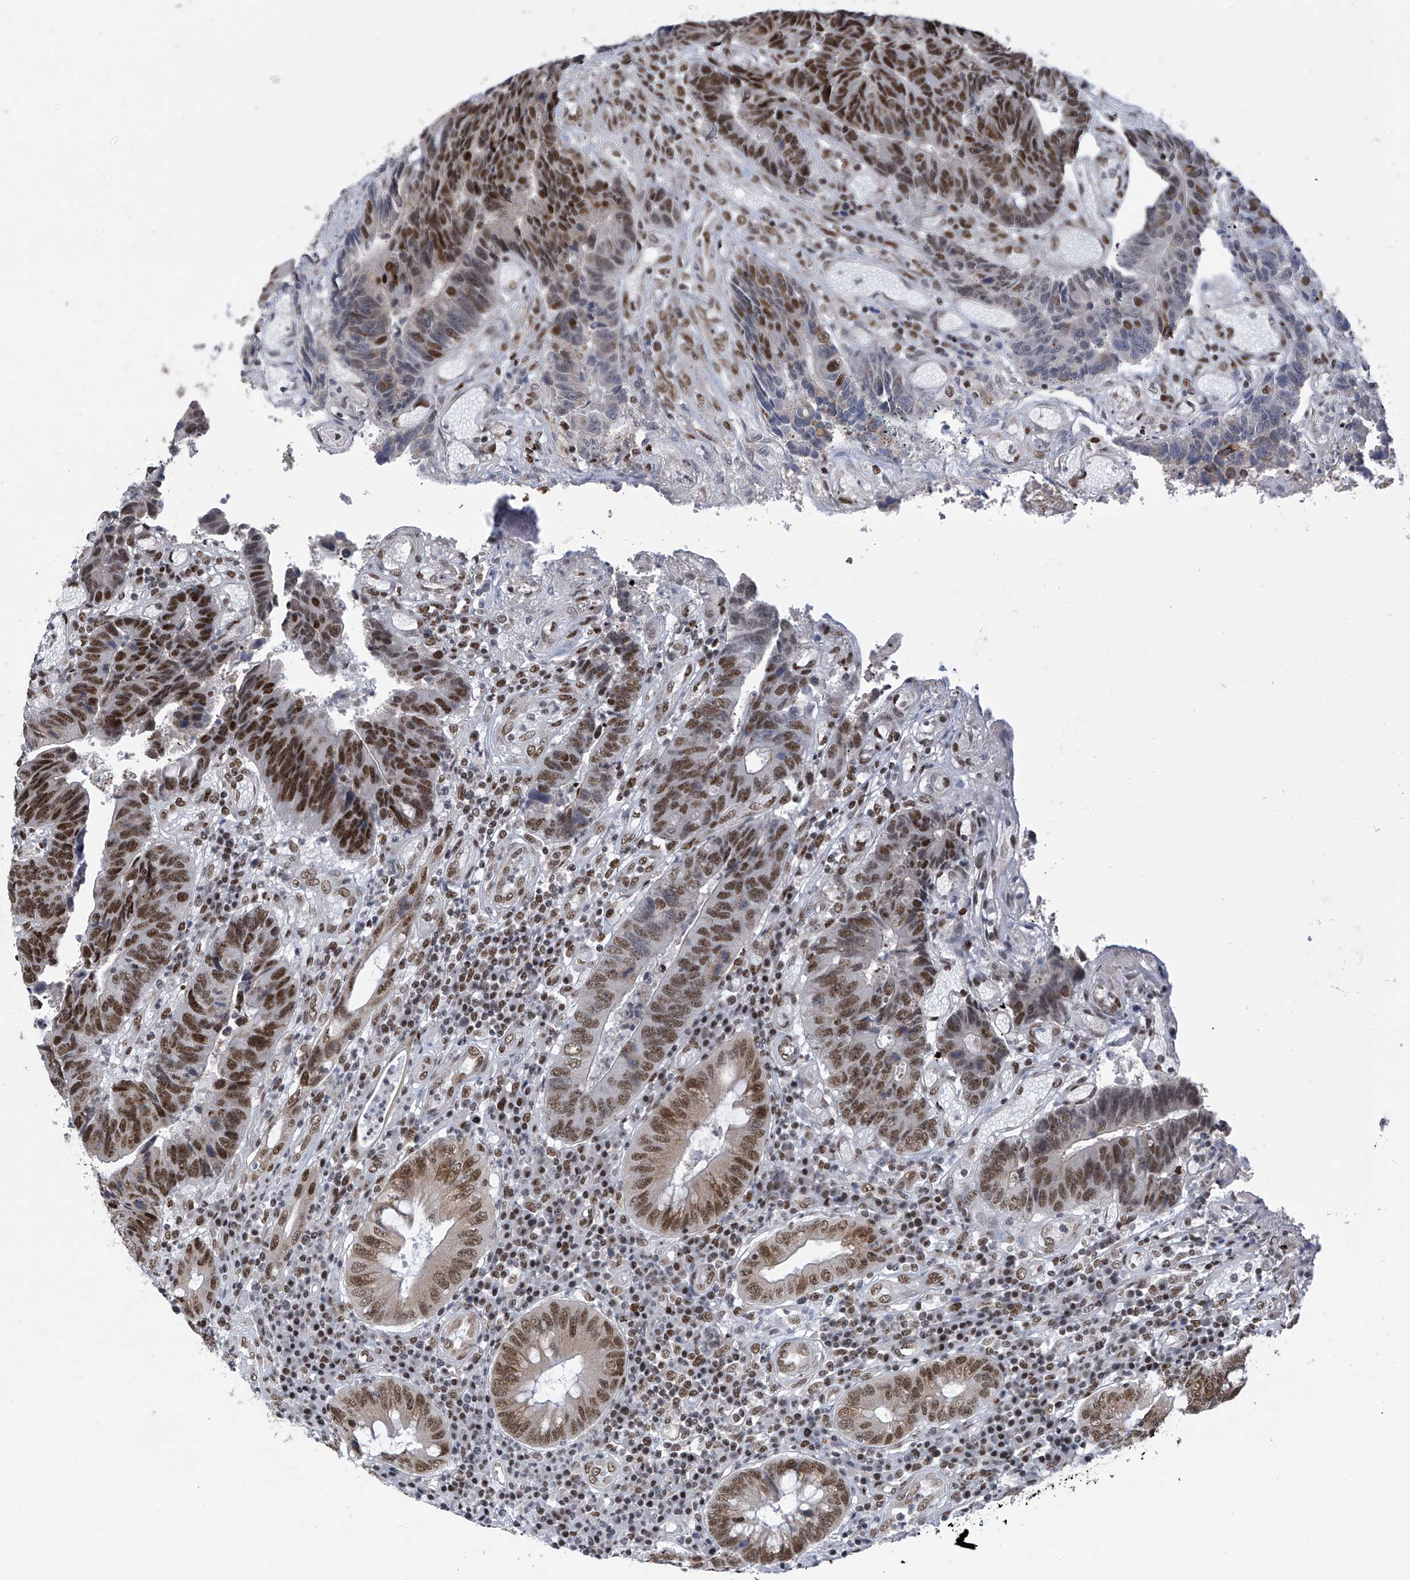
{"staining": {"intensity": "moderate", "quantity": ">75%", "location": "nuclear"}, "tissue": "colorectal cancer", "cell_type": "Tumor cells", "image_type": "cancer", "snomed": [{"axis": "morphology", "description": "Adenocarcinoma, NOS"}, {"axis": "topography", "description": "Rectum"}], "caption": "This is an image of immunohistochemistry staining of colorectal cancer, which shows moderate positivity in the nuclear of tumor cells.", "gene": "APLF", "patient": {"sex": "male", "age": 84}}